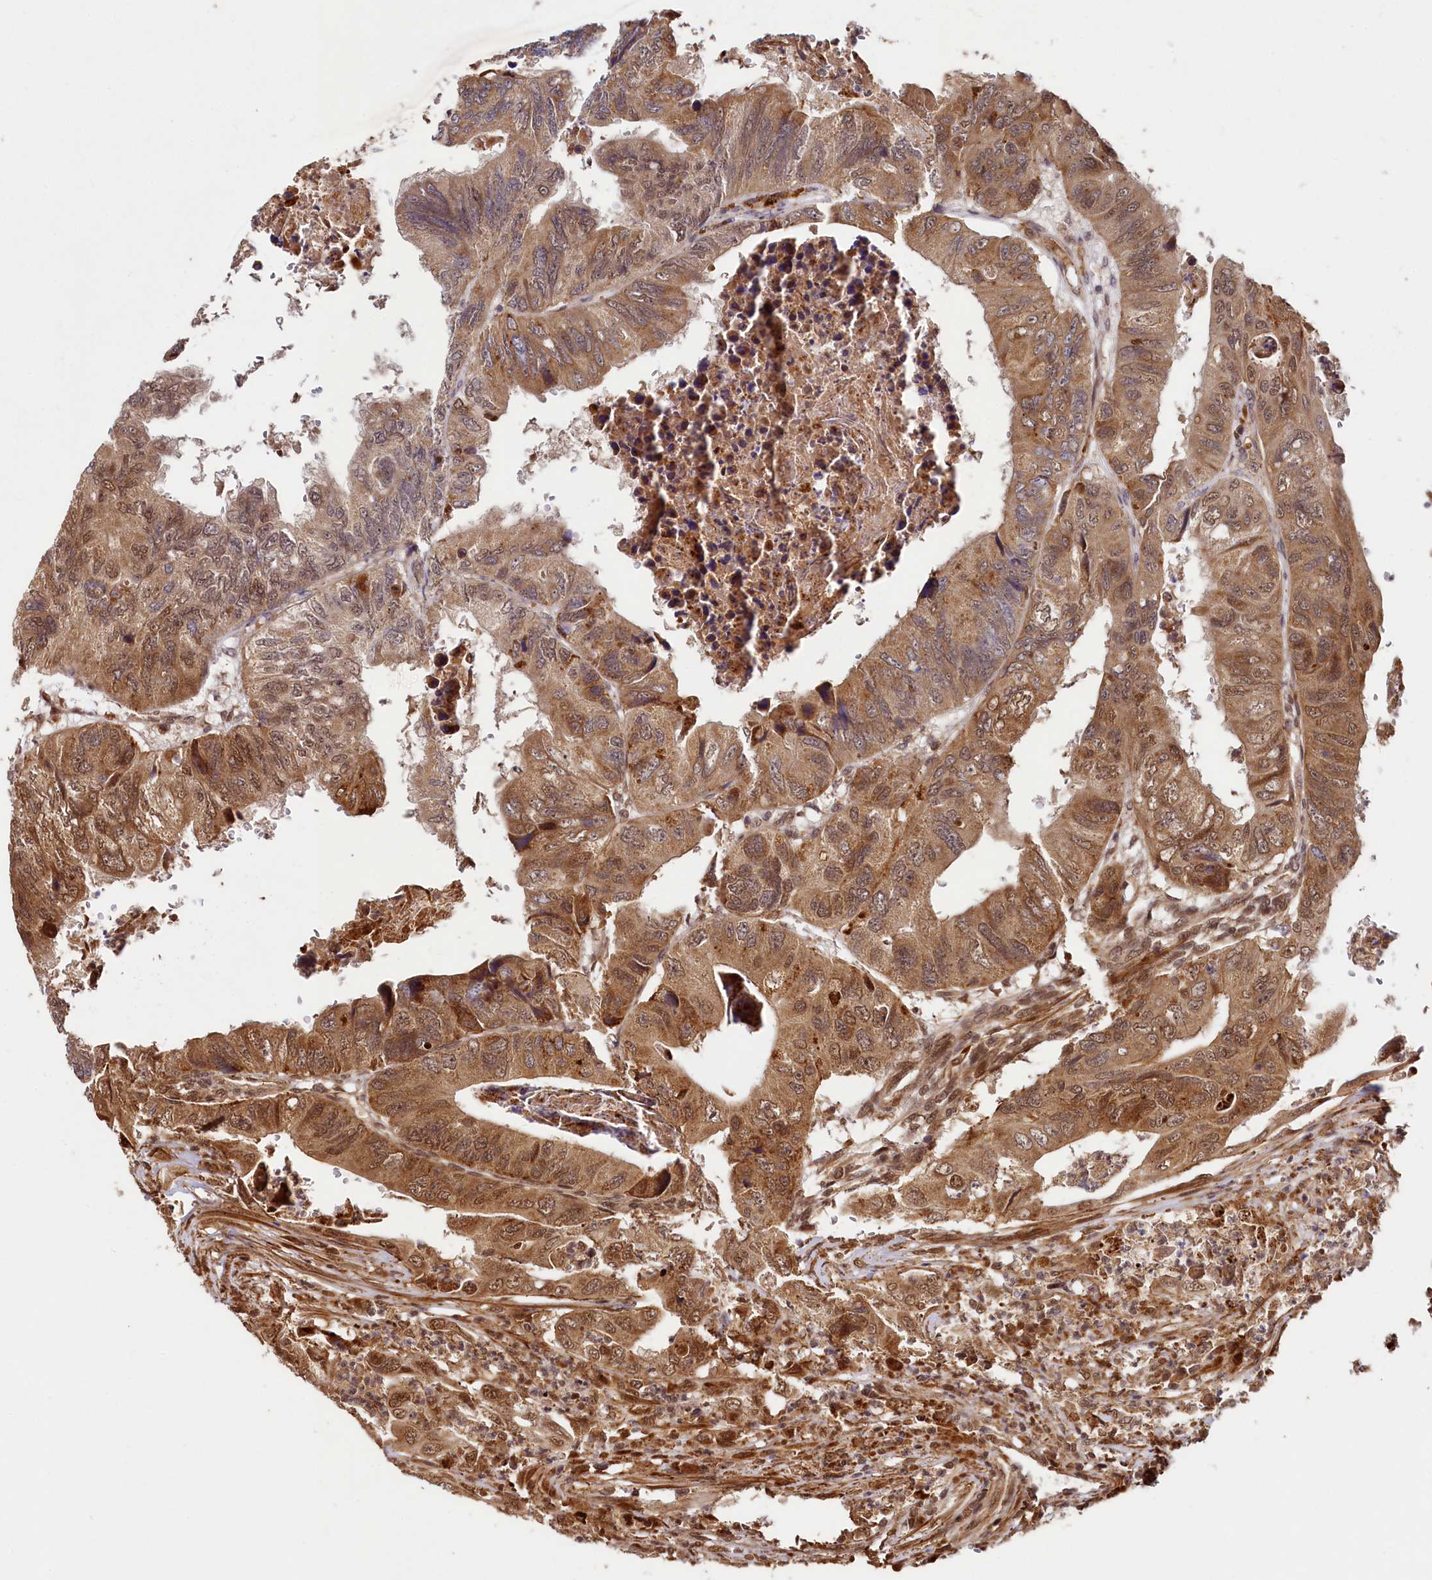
{"staining": {"intensity": "moderate", "quantity": ">75%", "location": "cytoplasmic/membranous,nuclear"}, "tissue": "colorectal cancer", "cell_type": "Tumor cells", "image_type": "cancer", "snomed": [{"axis": "morphology", "description": "Adenocarcinoma, NOS"}, {"axis": "topography", "description": "Rectum"}], "caption": "High-magnification brightfield microscopy of colorectal cancer (adenocarcinoma) stained with DAB (3,3'-diaminobenzidine) (brown) and counterstained with hematoxylin (blue). tumor cells exhibit moderate cytoplasmic/membranous and nuclear expression is present in about>75% of cells.", "gene": "TRIM23", "patient": {"sex": "male", "age": 63}}